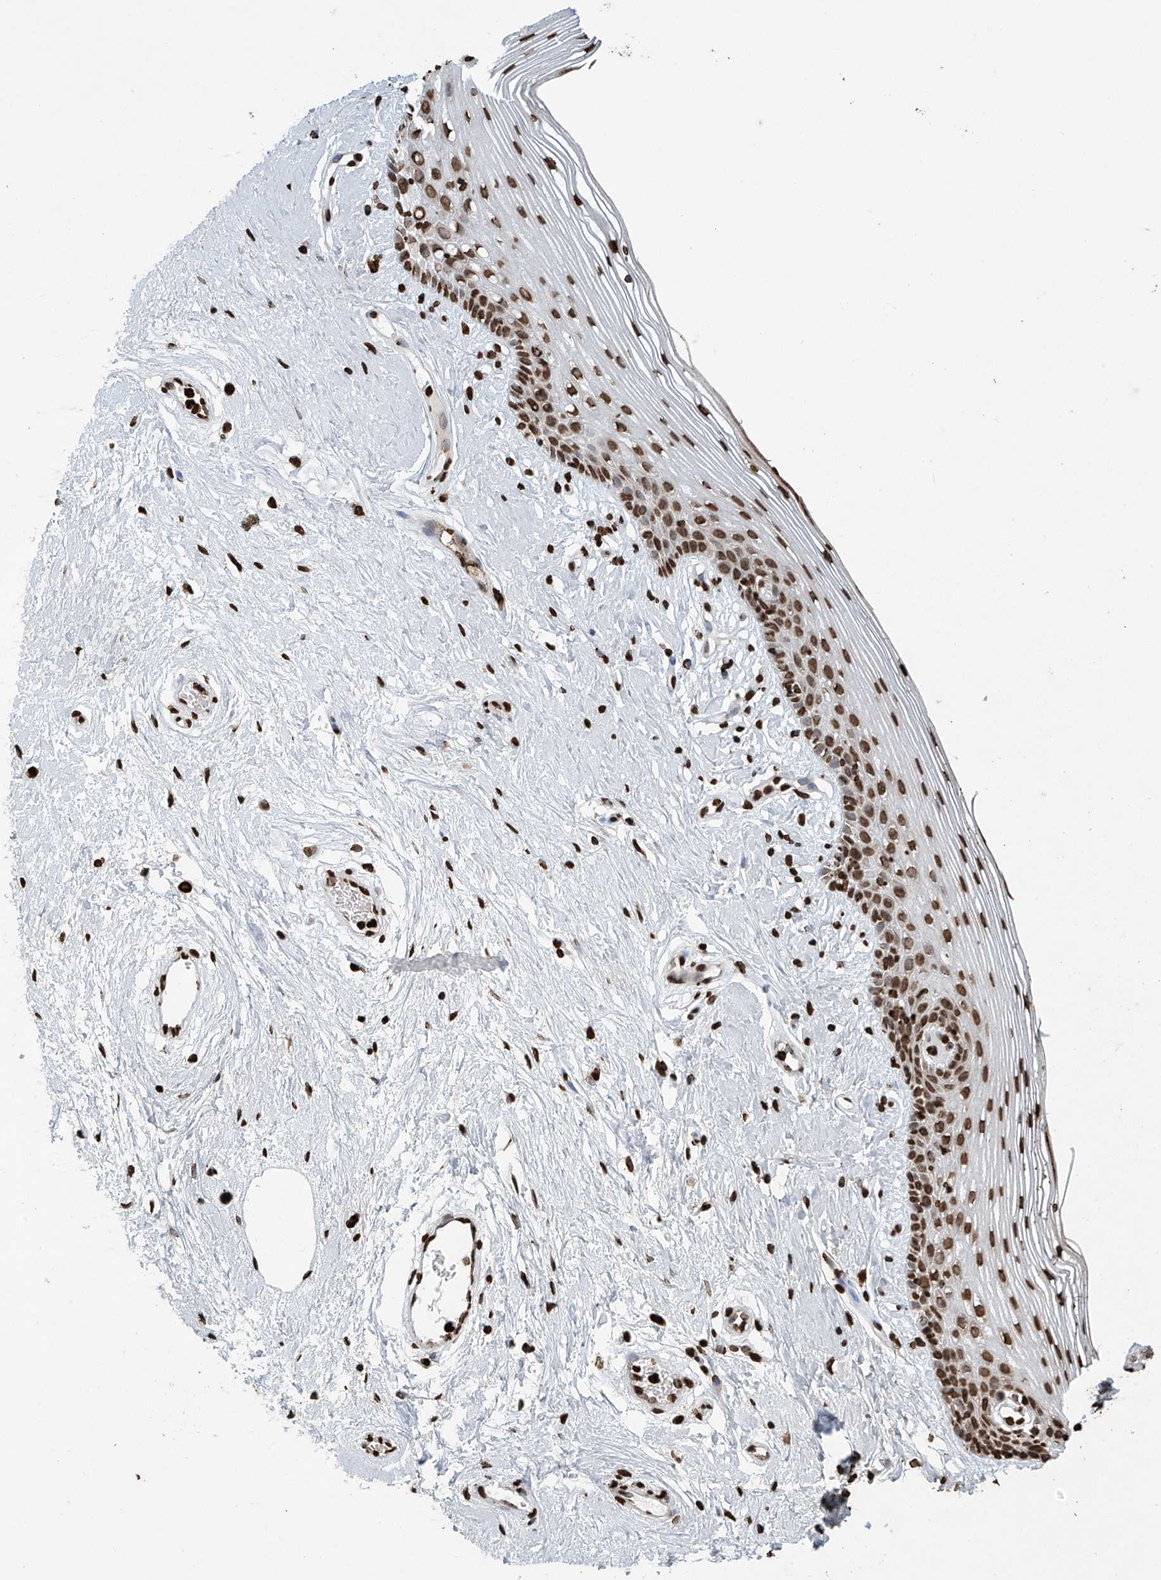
{"staining": {"intensity": "strong", "quantity": ">75%", "location": "nuclear"}, "tissue": "vagina", "cell_type": "Squamous epithelial cells", "image_type": "normal", "snomed": [{"axis": "morphology", "description": "Normal tissue, NOS"}, {"axis": "topography", "description": "Vagina"}], "caption": "Immunohistochemistry (IHC) histopathology image of benign human vagina stained for a protein (brown), which shows high levels of strong nuclear positivity in about >75% of squamous epithelial cells.", "gene": "H3", "patient": {"sex": "female", "age": 46}}